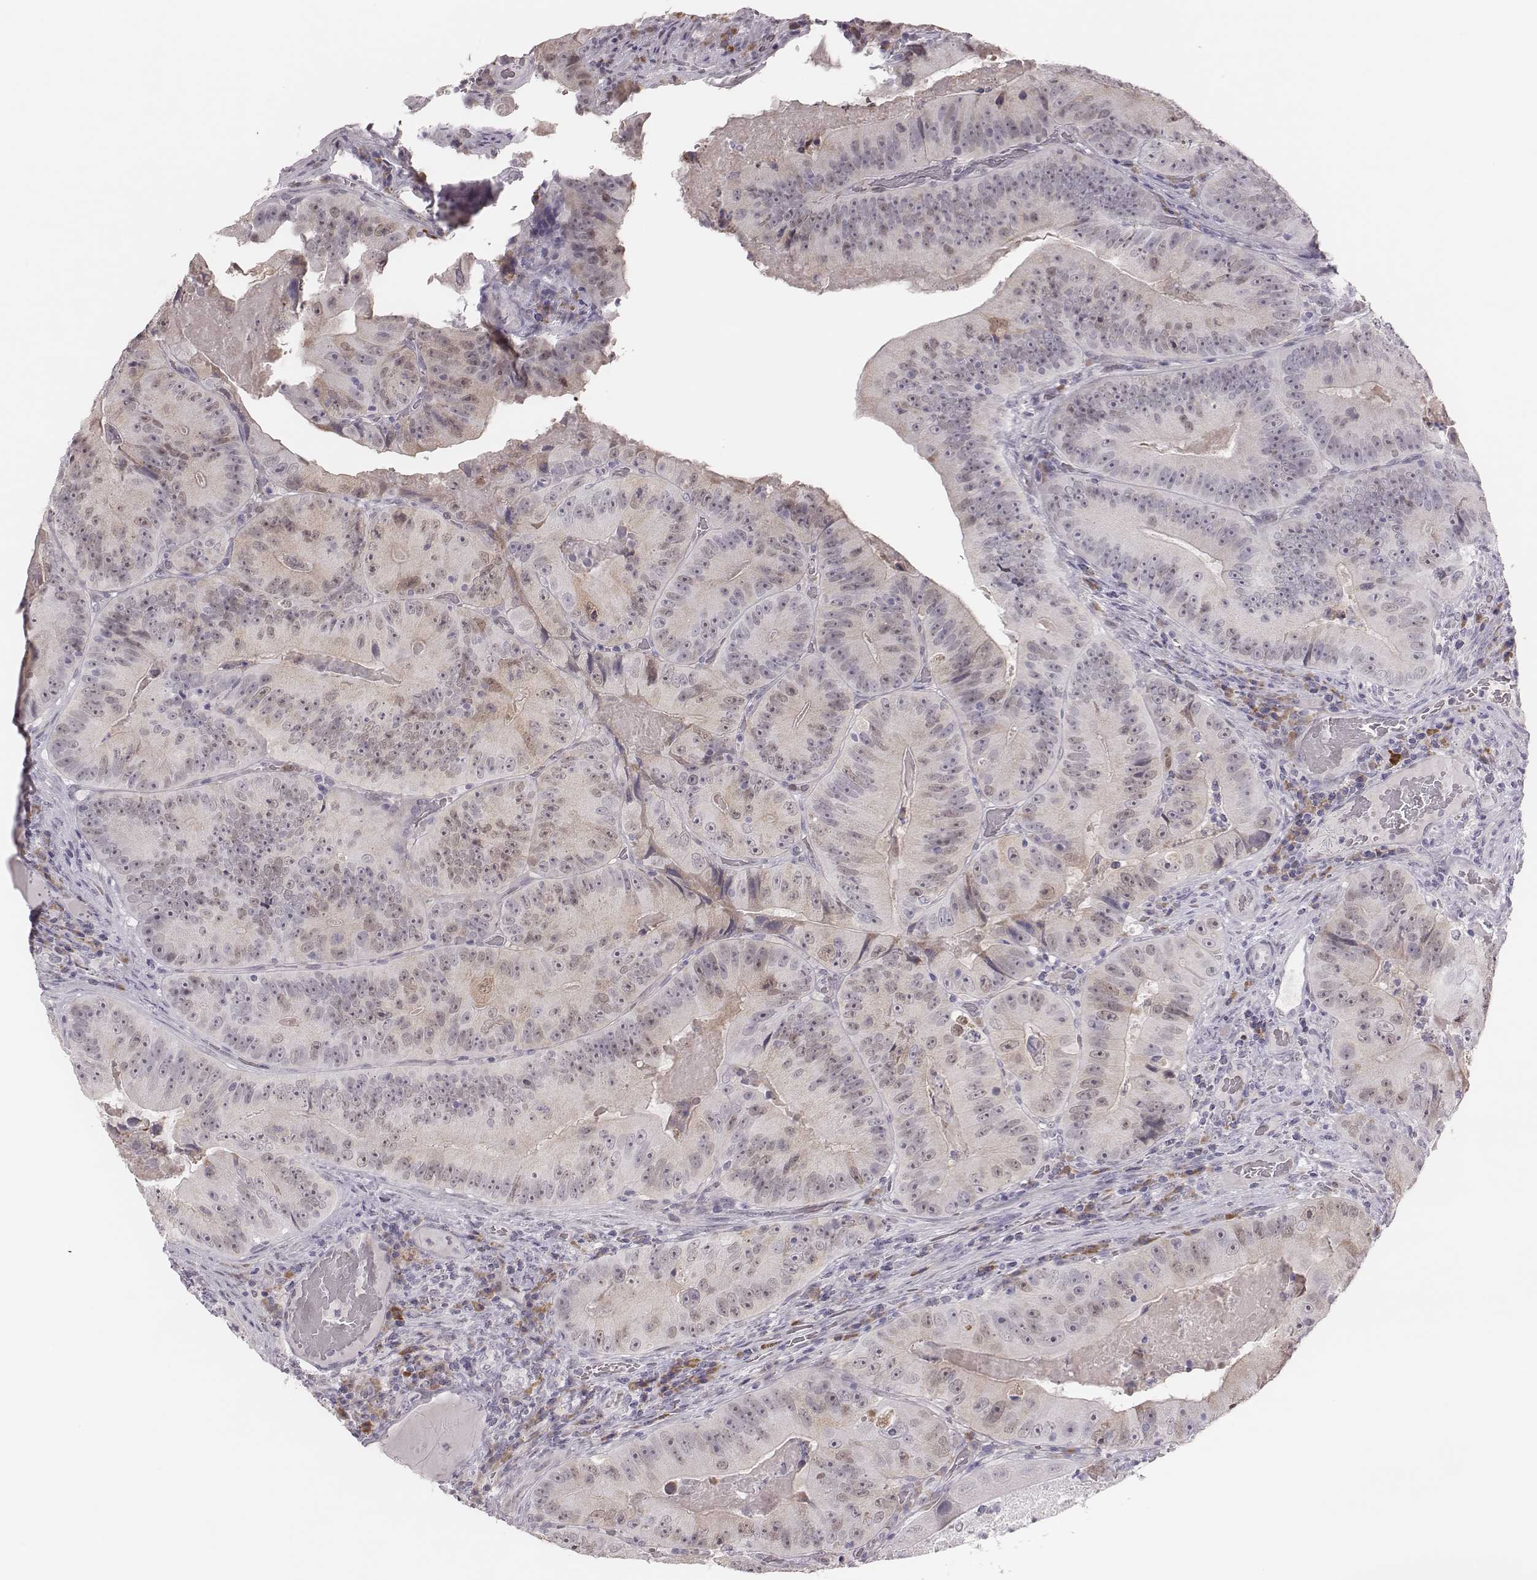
{"staining": {"intensity": "weak", "quantity": "<25%", "location": "cytoplasmic/membranous,nuclear"}, "tissue": "colorectal cancer", "cell_type": "Tumor cells", "image_type": "cancer", "snomed": [{"axis": "morphology", "description": "Adenocarcinoma, NOS"}, {"axis": "topography", "description": "Colon"}], "caption": "An image of human colorectal cancer is negative for staining in tumor cells.", "gene": "PBK", "patient": {"sex": "female", "age": 86}}